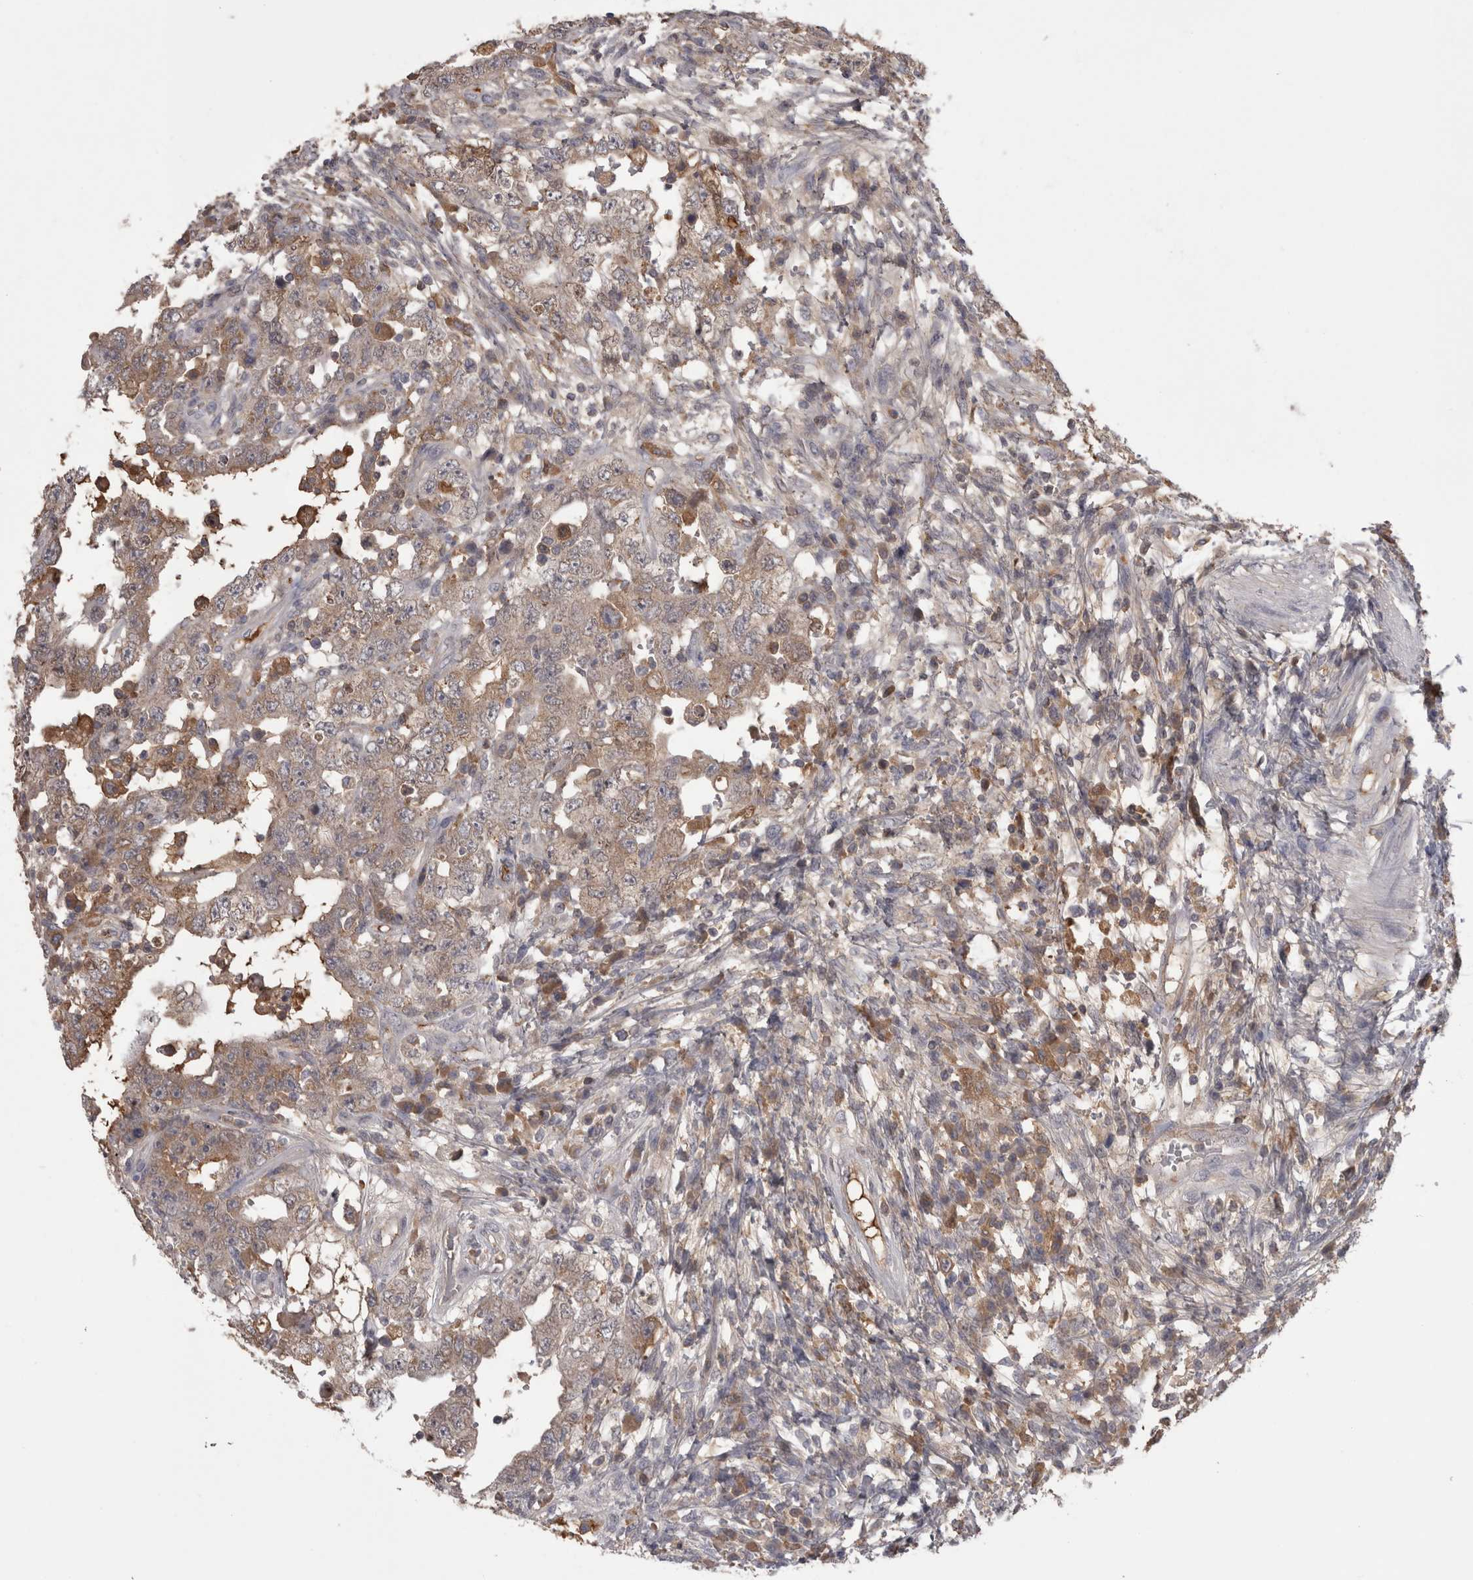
{"staining": {"intensity": "moderate", "quantity": ">75%", "location": "cytoplasmic/membranous"}, "tissue": "testis cancer", "cell_type": "Tumor cells", "image_type": "cancer", "snomed": [{"axis": "morphology", "description": "Carcinoma, Embryonal, NOS"}, {"axis": "topography", "description": "Testis"}], "caption": "This histopathology image exhibits IHC staining of human testis embryonal carcinoma, with medium moderate cytoplasmic/membranous staining in about >75% of tumor cells.", "gene": "SAA4", "patient": {"sex": "male", "age": 26}}